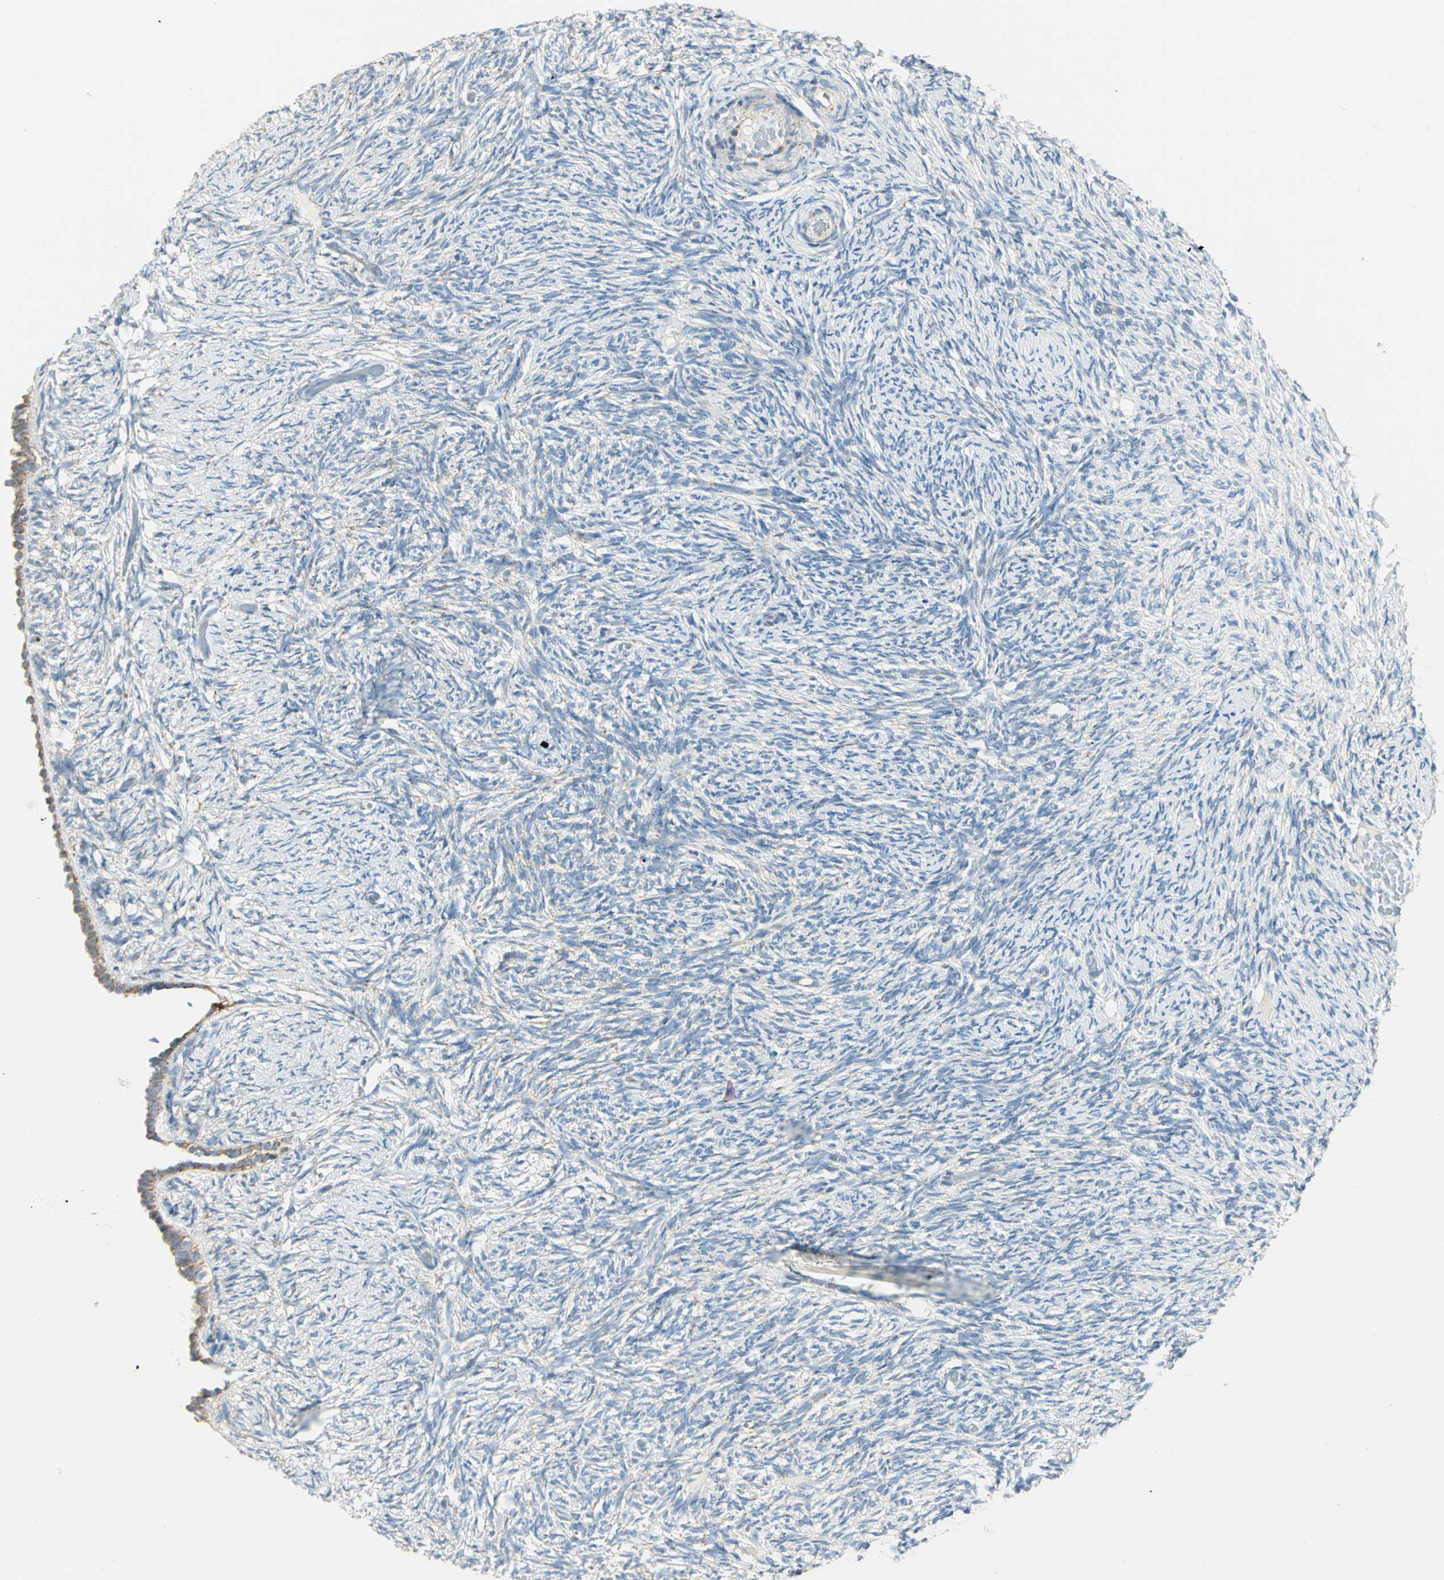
{"staining": {"intensity": "weak", "quantity": "<25%", "location": "cytoplasmic/membranous"}, "tissue": "ovary", "cell_type": "Ovarian stroma cells", "image_type": "normal", "snomed": [{"axis": "morphology", "description": "Normal tissue, NOS"}, {"axis": "topography", "description": "Ovary"}], "caption": "IHC histopathology image of benign ovary stained for a protein (brown), which reveals no staining in ovarian stroma cells. (Immunohistochemistry (ihc), brightfield microscopy, high magnification).", "gene": "NTRK1", "patient": {"sex": "female", "age": 60}}